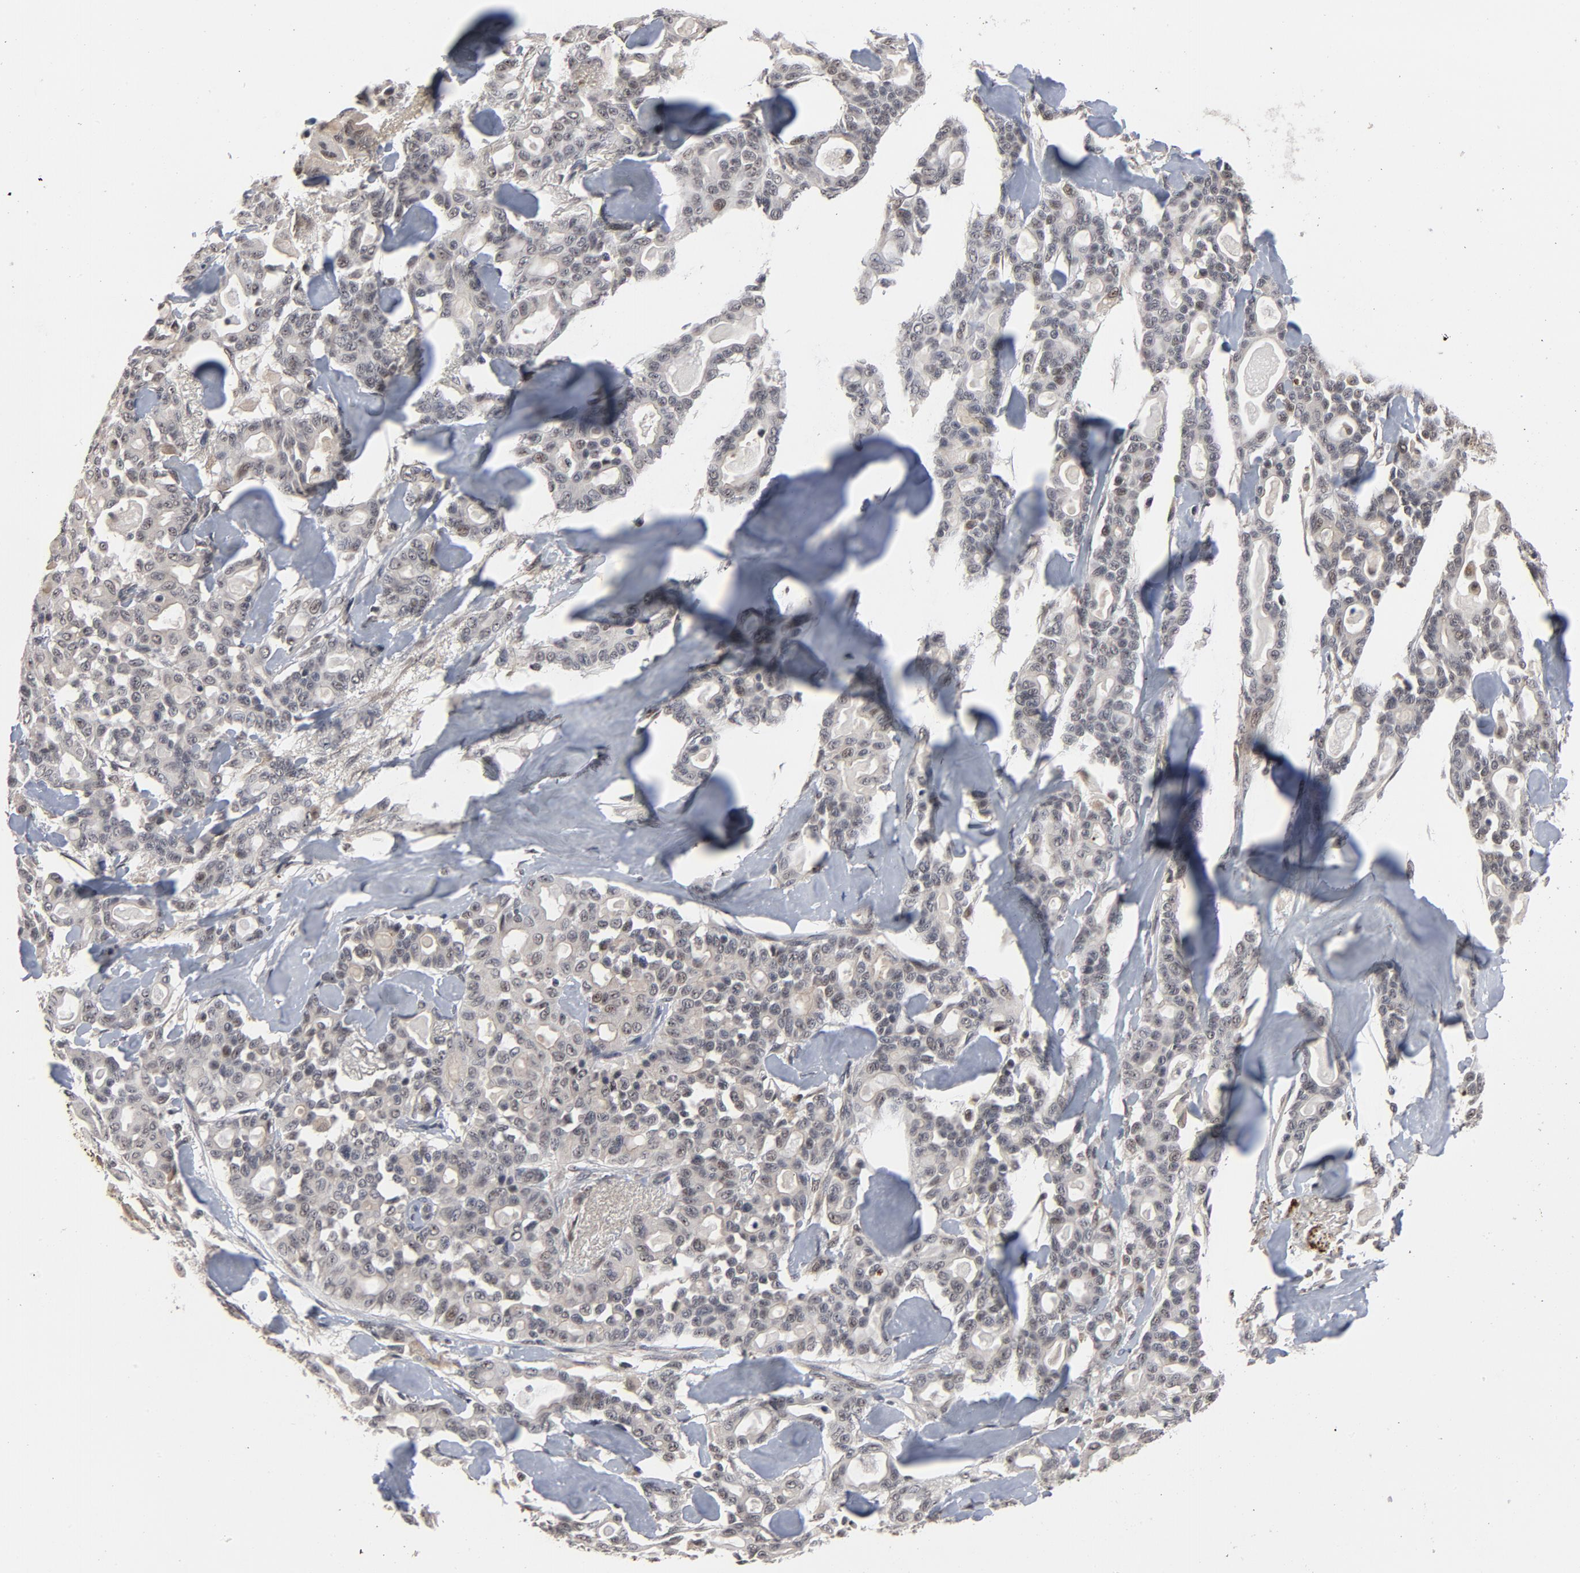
{"staining": {"intensity": "weak", "quantity": "<25%", "location": "nuclear"}, "tissue": "pancreatic cancer", "cell_type": "Tumor cells", "image_type": "cancer", "snomed": [{"axis": "morphology", "description": "Adenocarcinoma, NOS"}, {"axis": "topography", "description": "Pancreas"}], "caption": "The immunohistochemistry (IHC) photomicrograph has no significant expression in tumor cells of pancreatic cancer tissue.", "gene": "RTL5", "patient": {"sex": "male", "age": 63}}